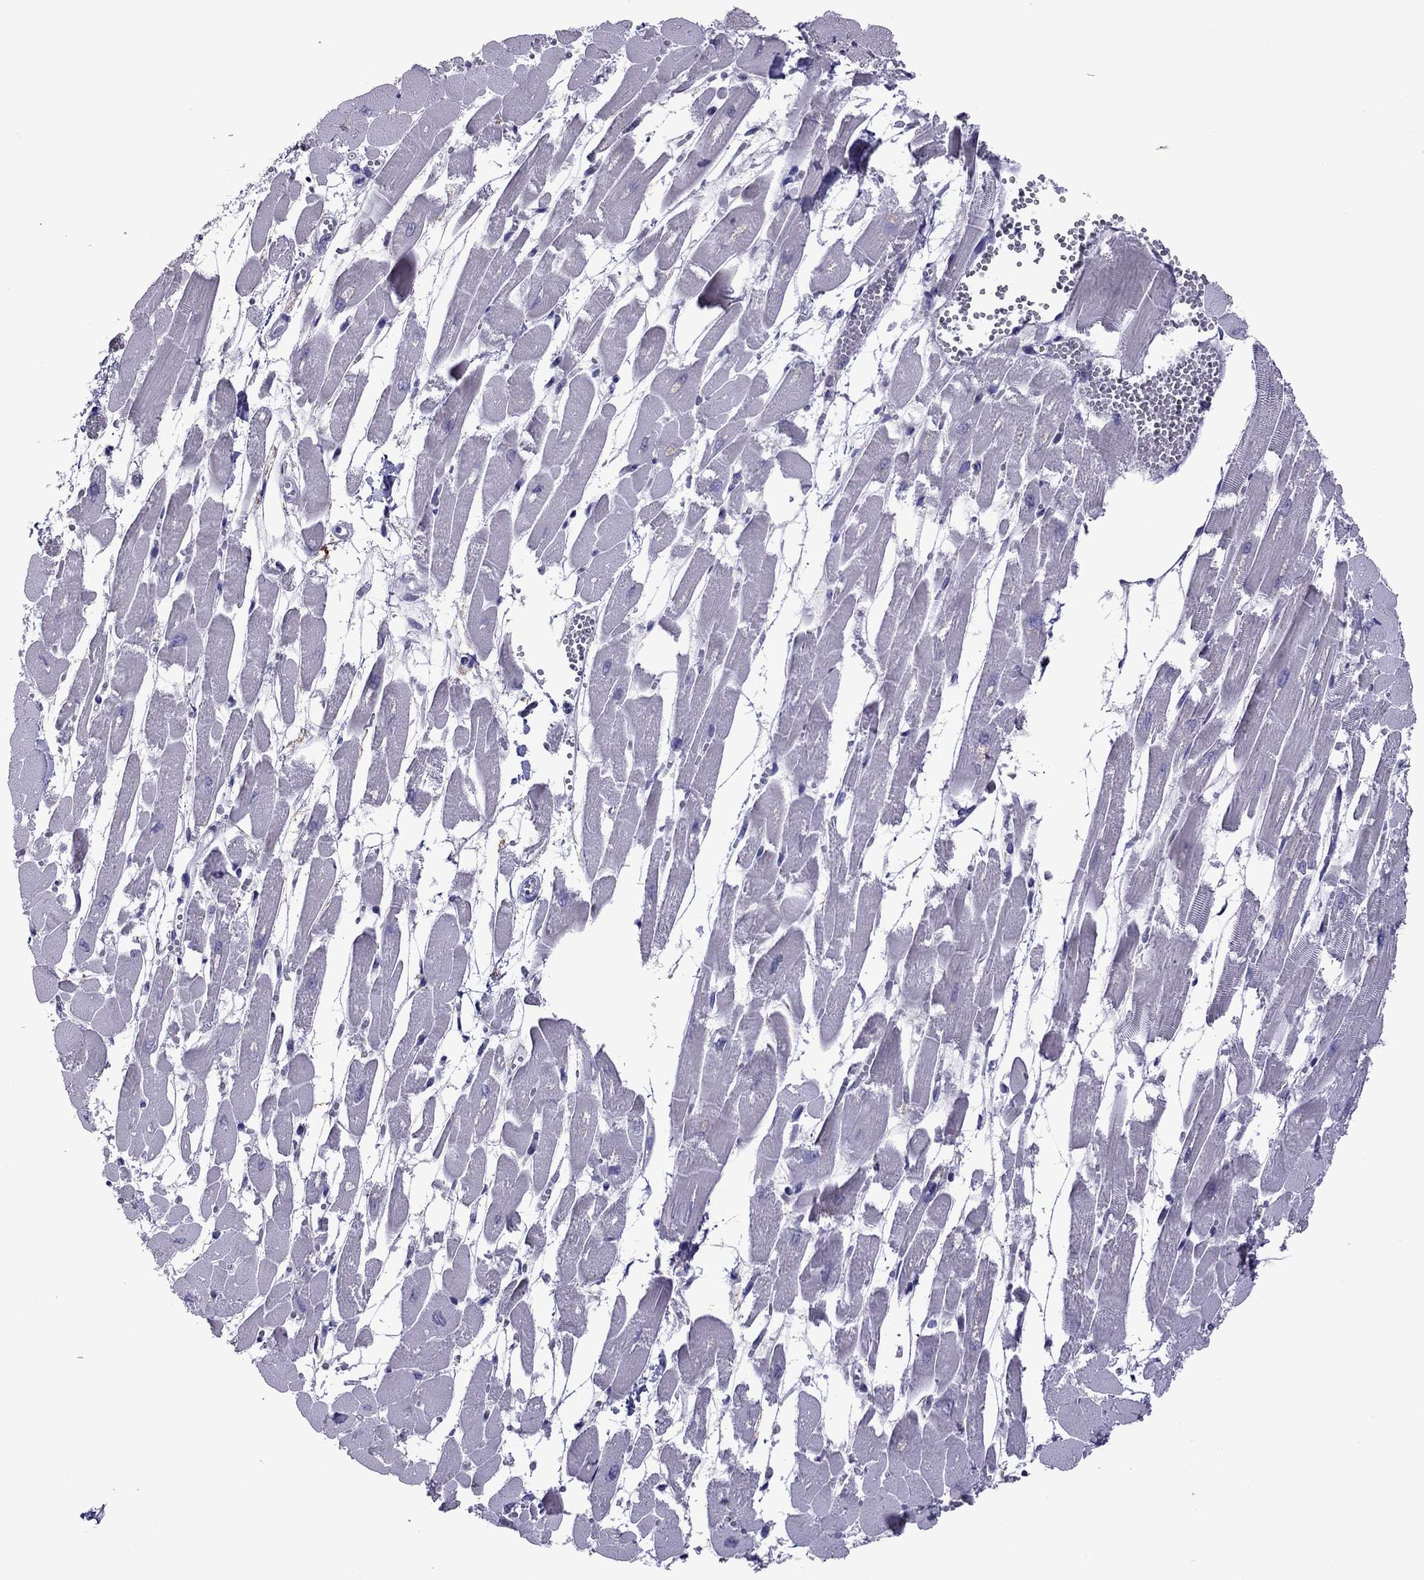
{"staining": {"intensity": "negative", "quantity": "none", "location": "none"}, "tissue": "heart muscle", "cell_type": "Cardiomyocytes", "image_type": "normal", "snomed": [{"axis": "morphology", "description": "Normal tissue, NOS"}, {"axis": "topography", "description": "Heart"}], "caption": "High power microscopy image of an immunohistochemistry photomicrograph of unremarkable heart muscle, revealing no significant staining in cardiomyocytes.", "gene": "ZNF646", "patient": {"sex": "female", "age": 52}}